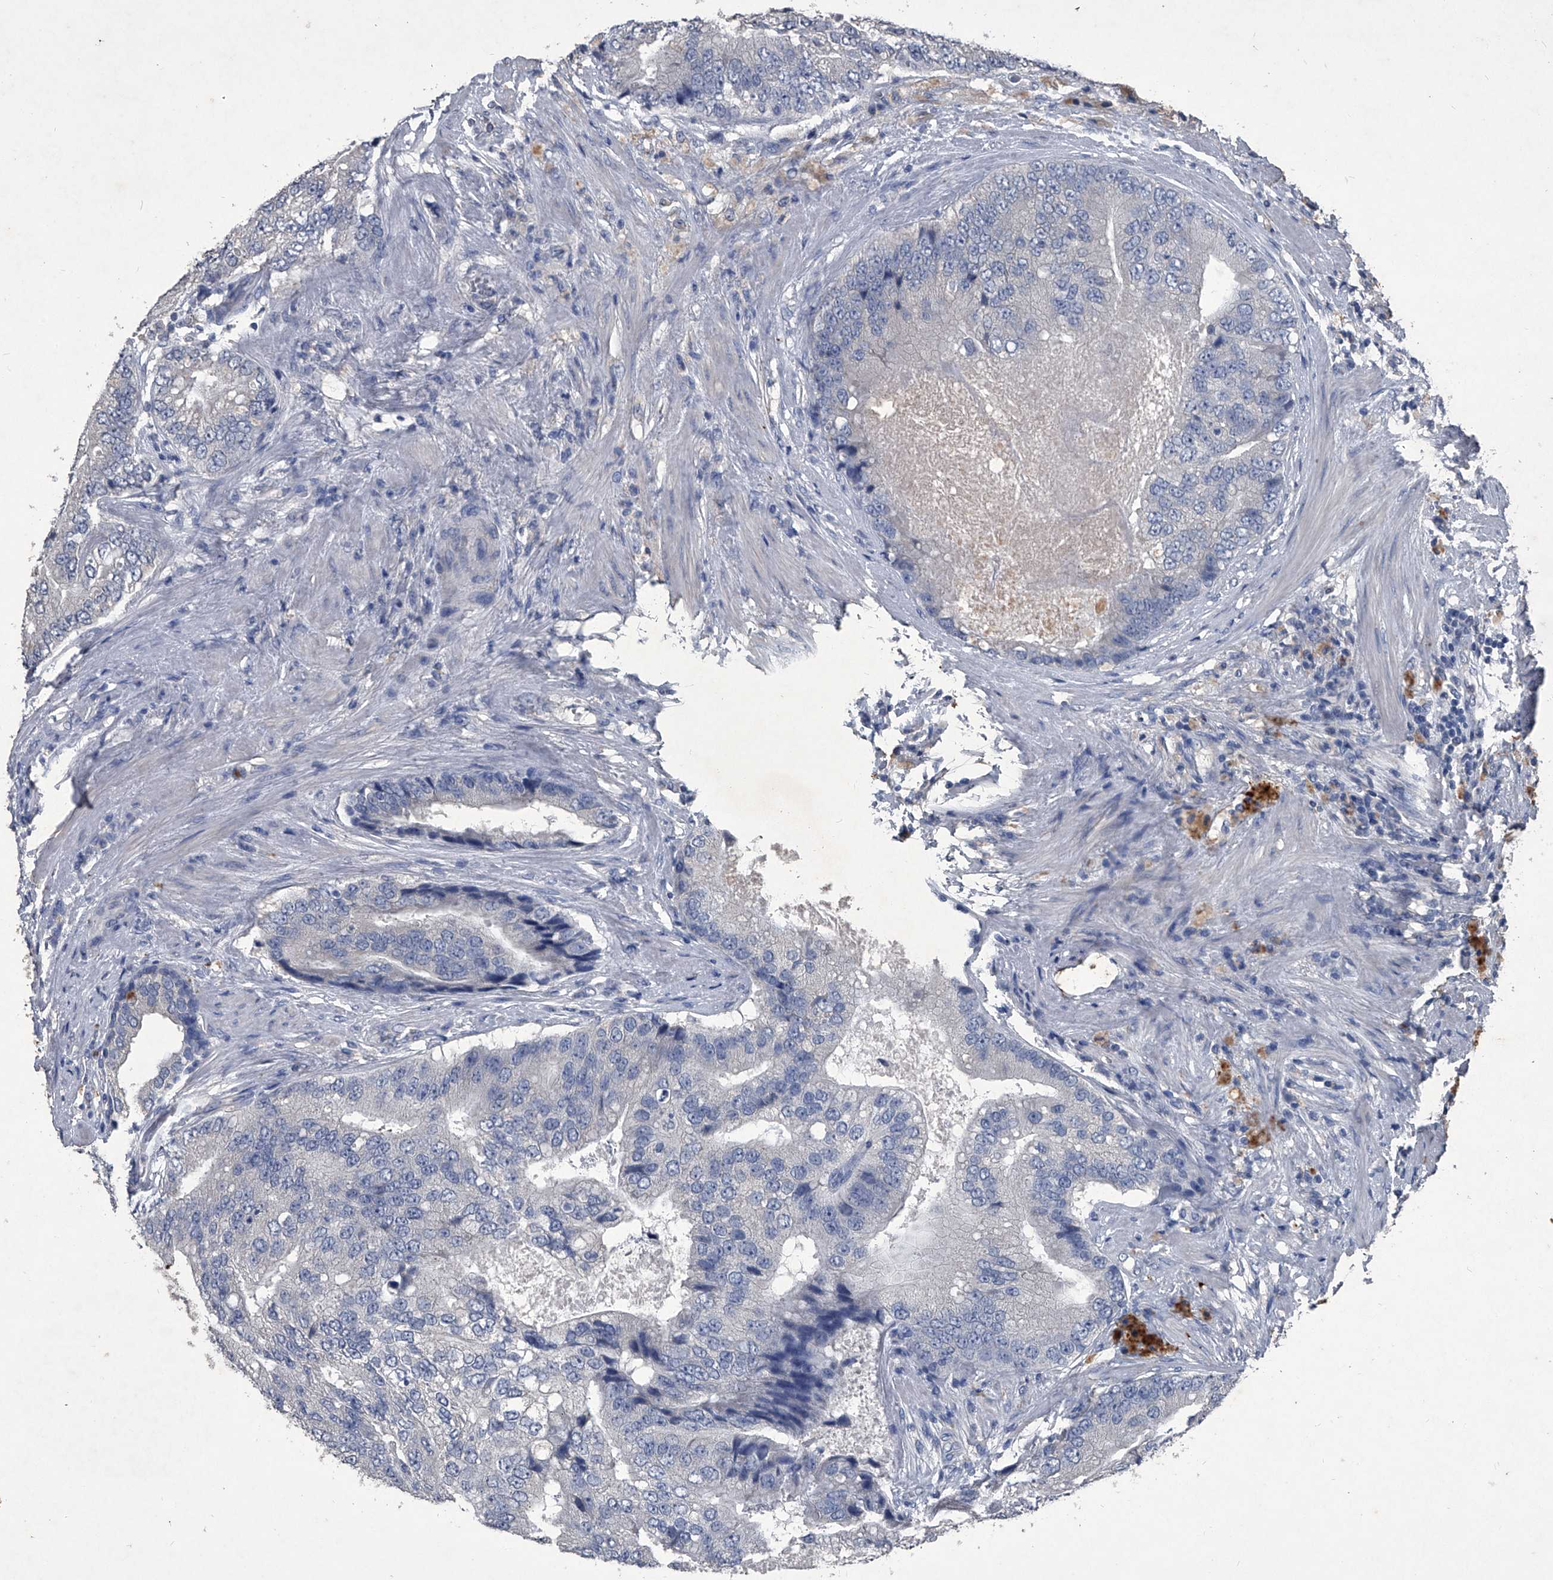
{"staining": {"intensity": "negative", "quantity": "none", "location": "none"}, "tissue": "prostate cancer", "cell_type": "Tumor cells", "image_type": "cancer", "snomed": [{"axis": "morphology", "description": "Adenocarcinoma, High grade"}, {"axis": "topography", "description": "Prostate"}], "caption": "This is a micrograph of immunohistochemistry (IHC) staining of prostate cancer (high-grade adenocarcinoma), which shows no expression in tumor cells.", "gene": "MAPKAP1", "patient": {"sex": "male", "age": 70}}